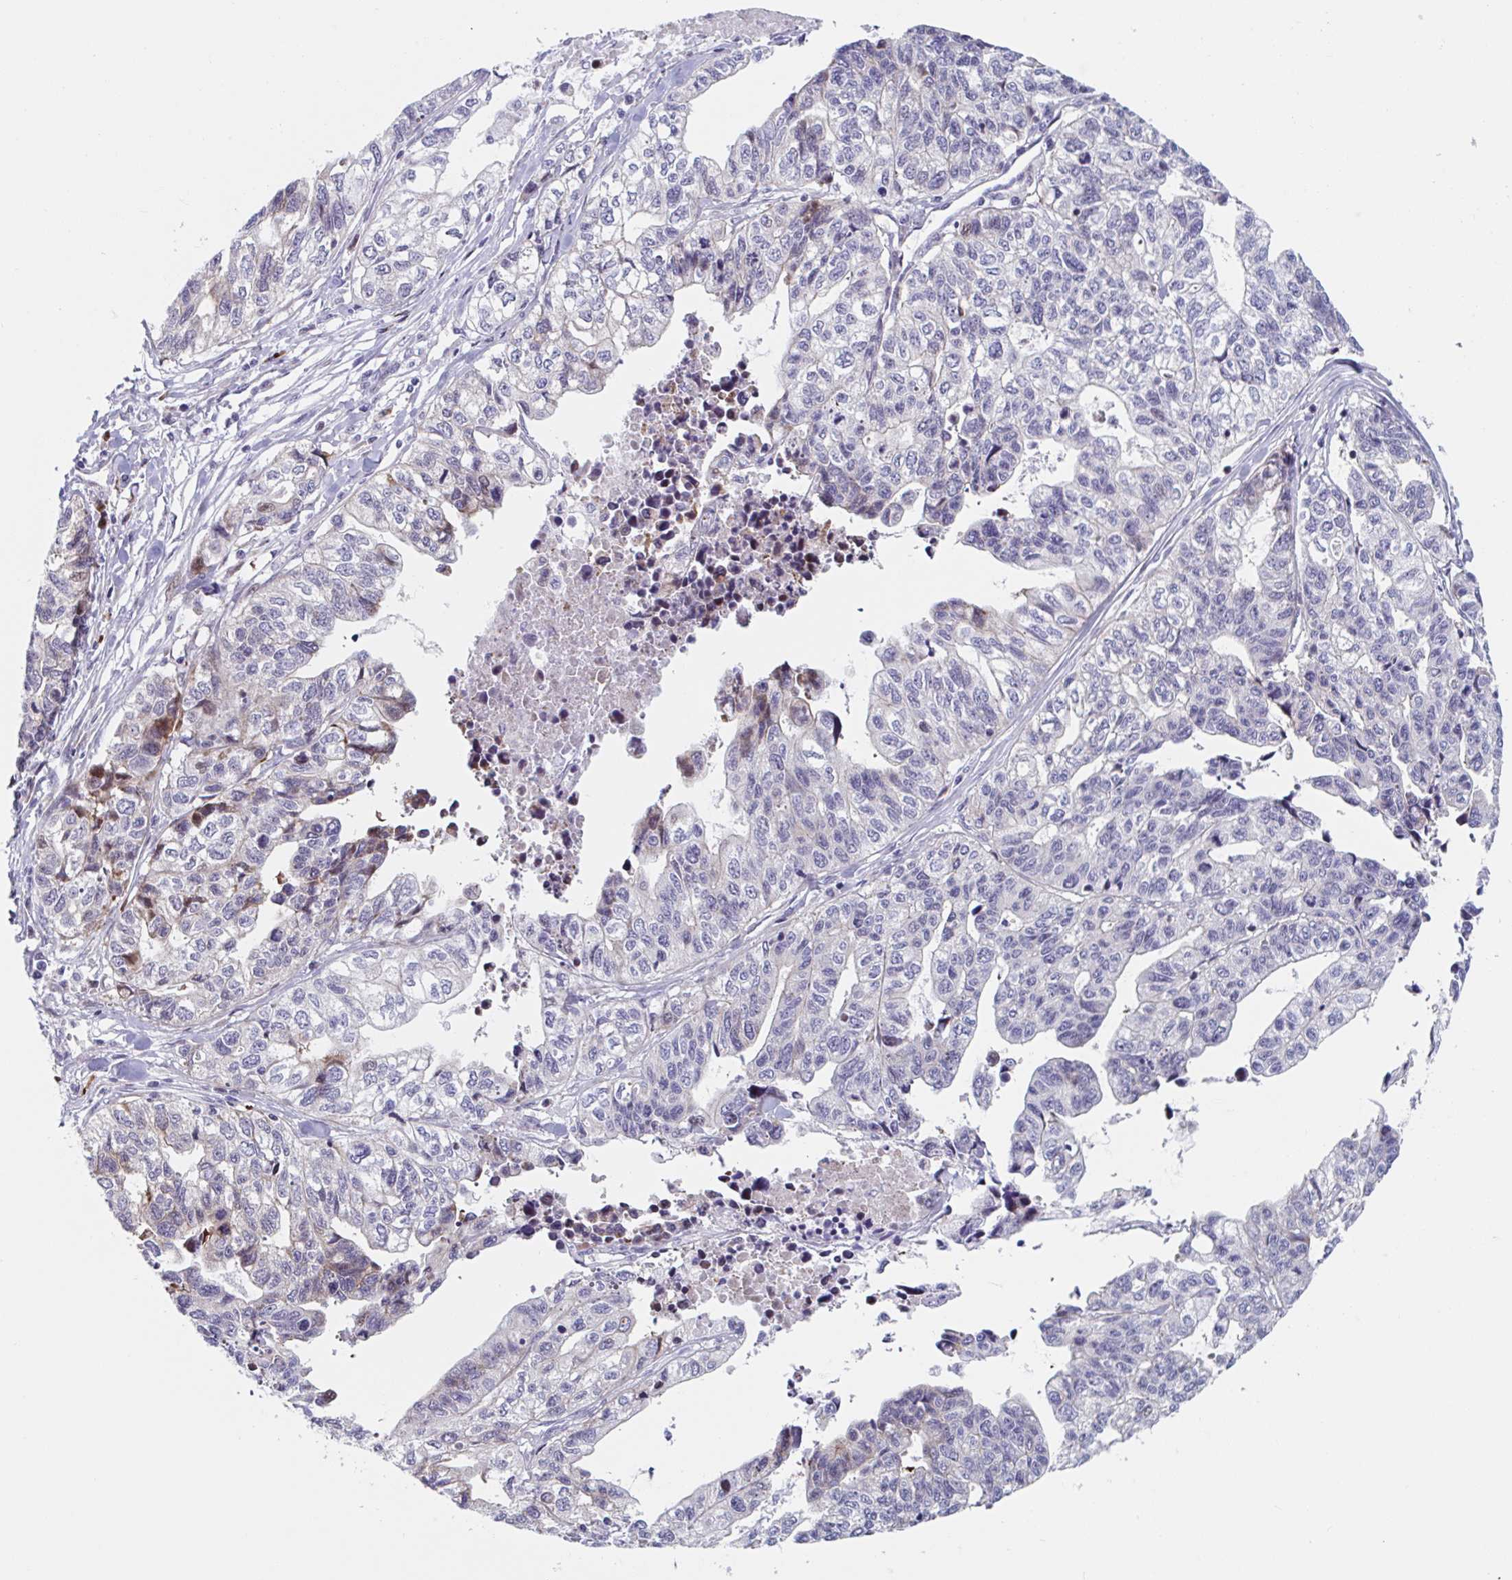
{"staining": {"intensity": "negative", "quantity": "none", "location": "none"}, "tissue": "stomach cancer", "cell_type": "Tumor cells", "image_type": "cancer", "snomed": [{"axis": "morphology", "description": "Adenocarcinoma, NOS"}, {"axis": "topography", "description": "Stomach, upper"}], "caption": "An image of stomach adenocarcinoma stained for a protein reveals no brown staining in tumor cells.", "gene": "DUXA", "patient": {"sex": "female", "age": 67}}